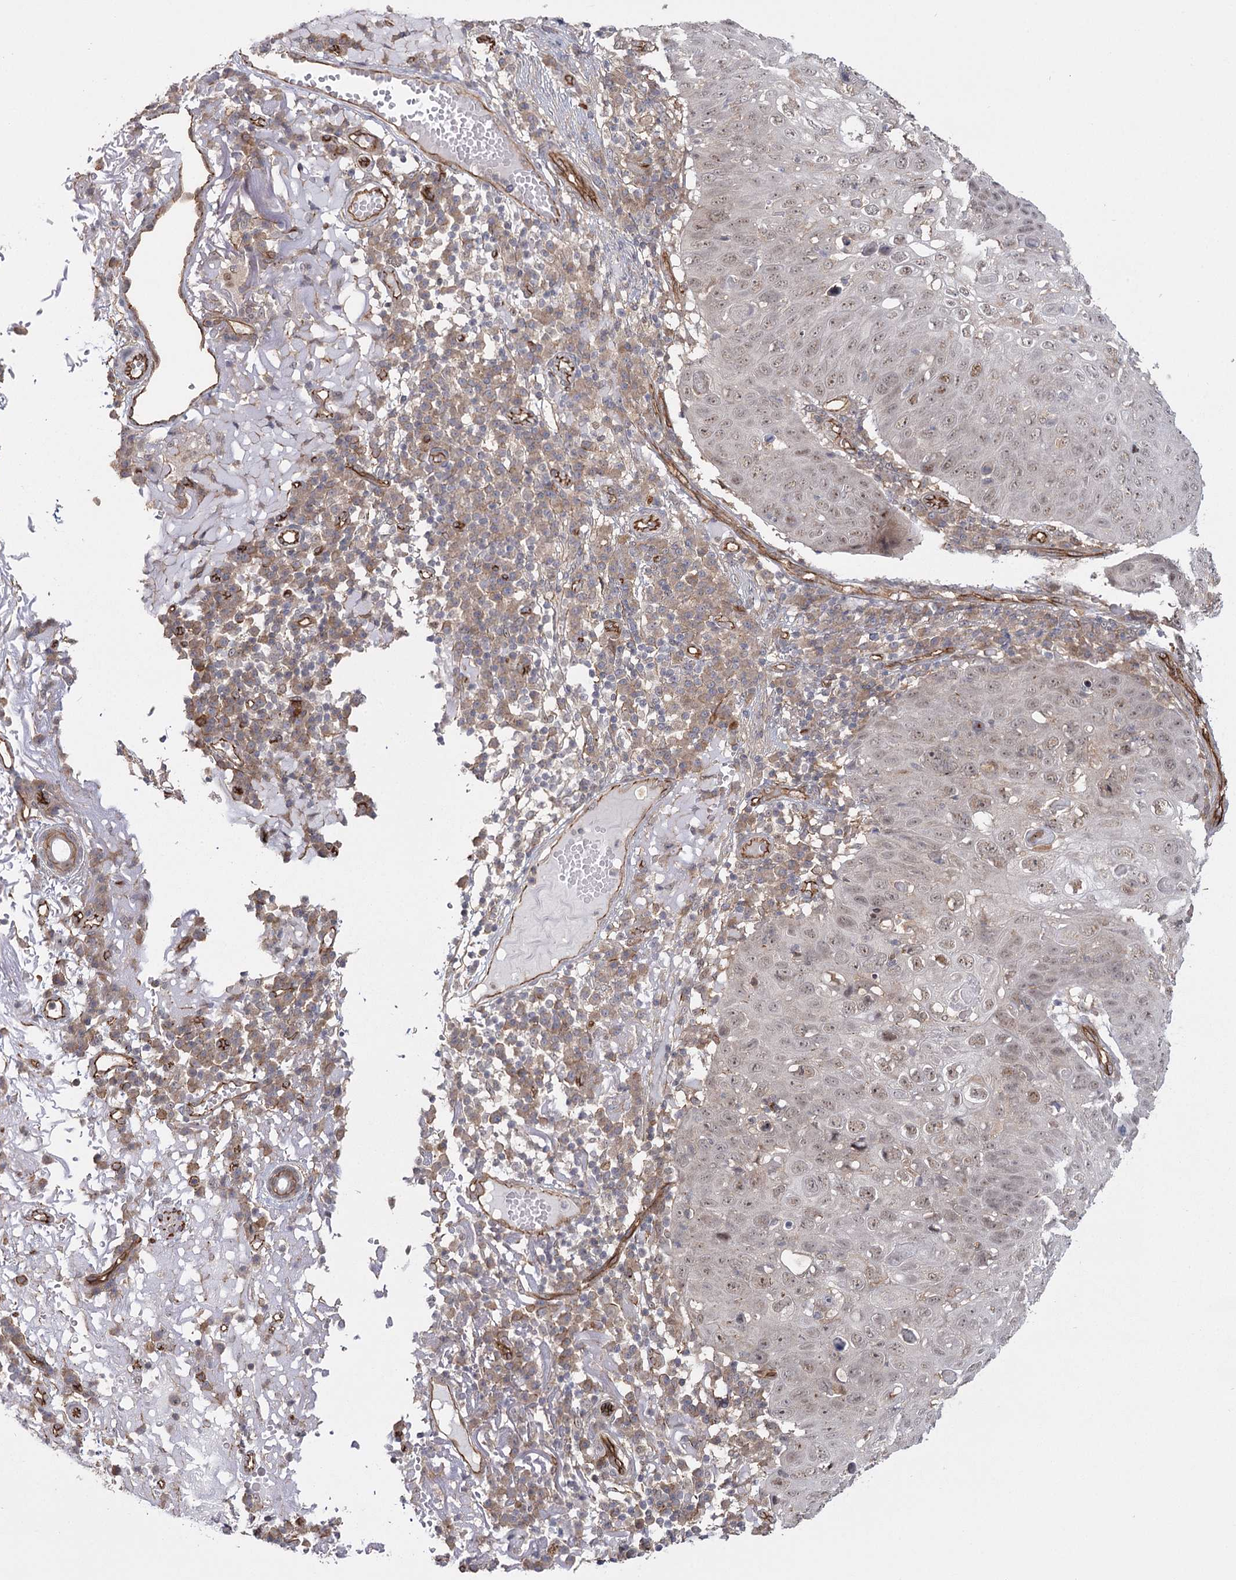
{"staining": {"intensity": "weak", "quantity": ">75%", "location": "nuclear"}, "tissue": "skin cancer", "cell_type": "Tumor cells", "image_type": "cancer", "snomed": [{"axis": "morphology", "description": "Squamous cell carcinoma, NOS"}, {"axis": "topography", "description": "Skin"}], "caption": "Human skin cancer stained with a protein marker shows weak staining in tumor cells.", "gene": "RPP14", "patient": {"sex": "female", "age": 90}}